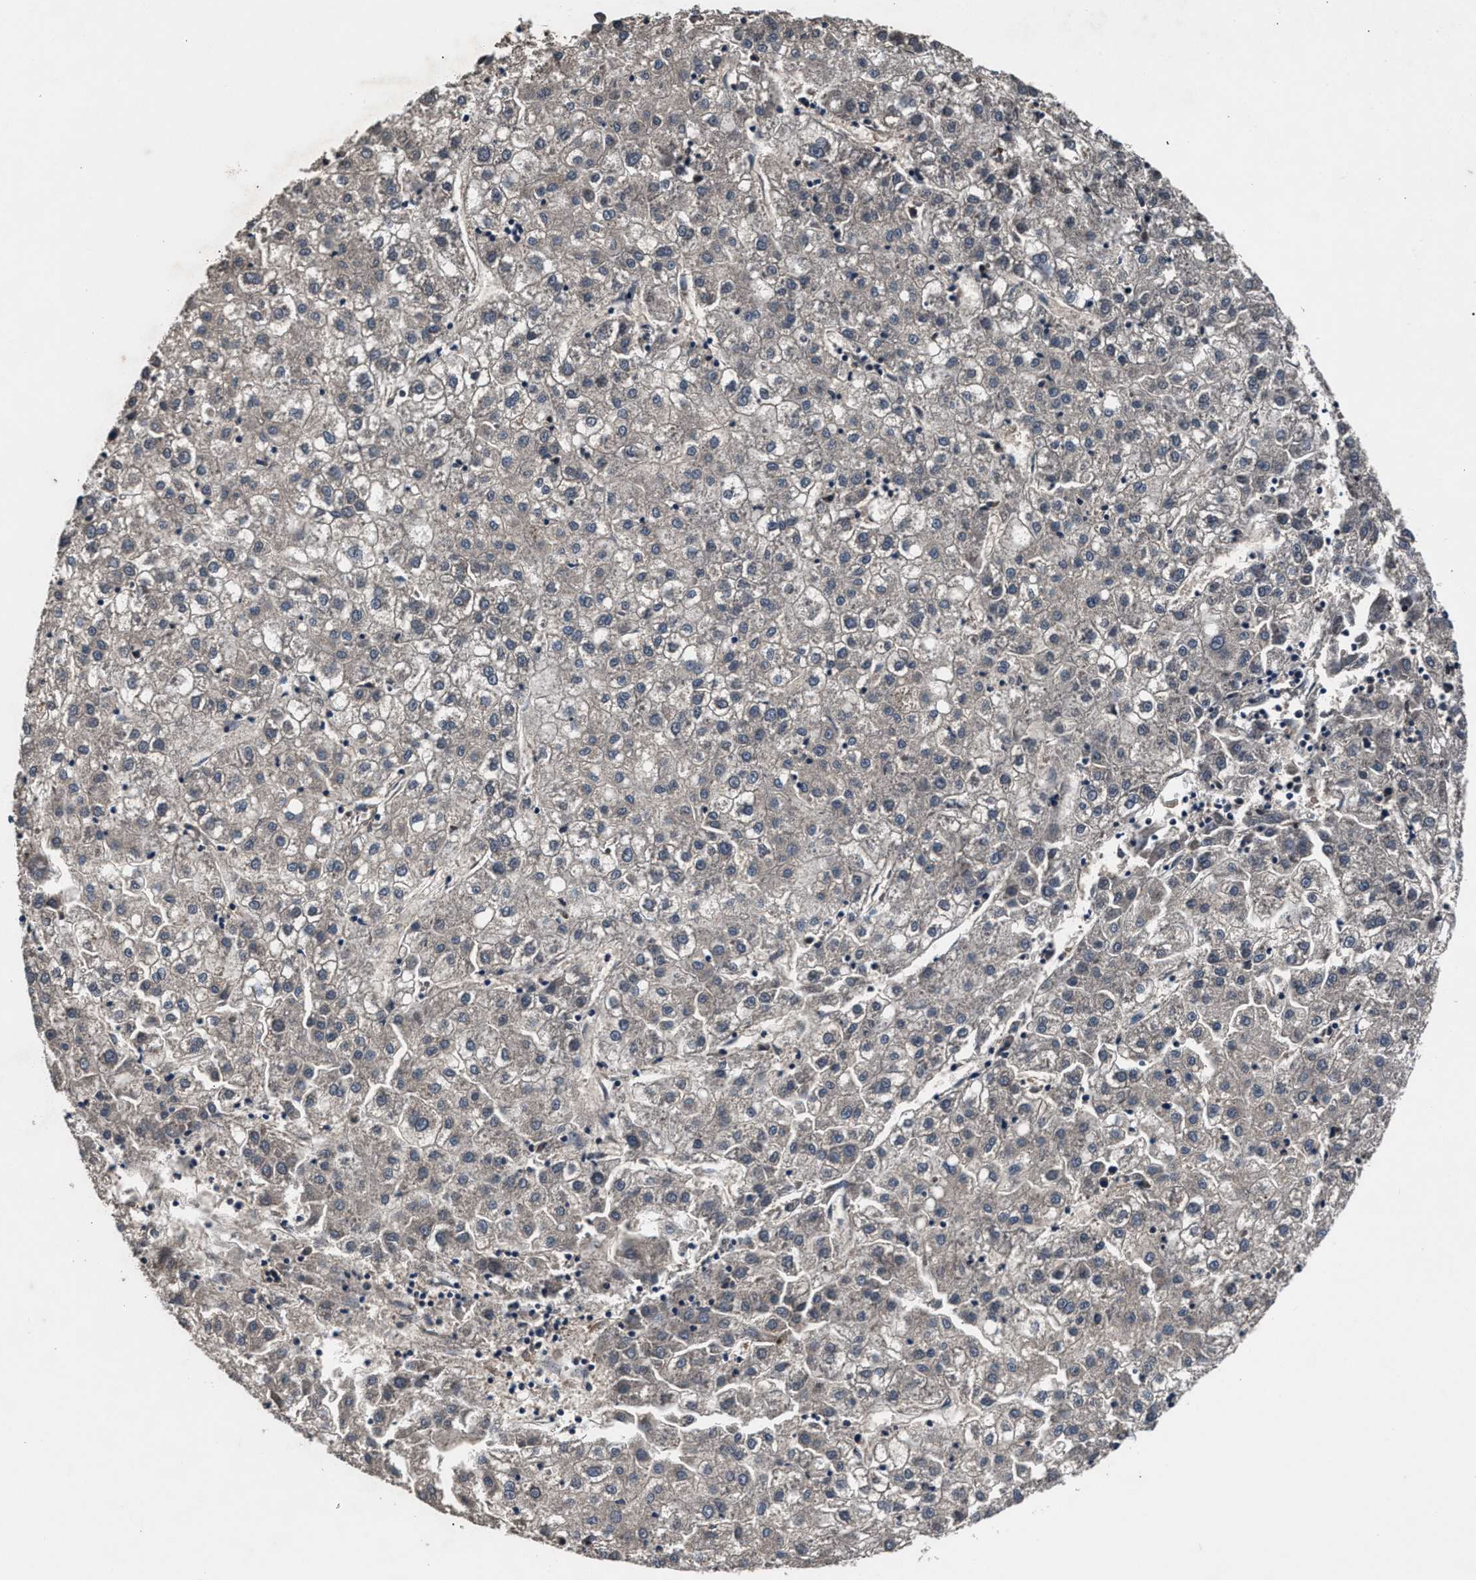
{"staining": {"intensity": "negative", "quantity": "none", "location": "none"}, "tissue": "liver cancer", "cell_type": "Tumor cells", "image_type": "cancer", "snomed": [{"axis": "morphology", "description": "Carcinoma, Hepatocellular, NOS"}, {"axis": "topography", "description": "Liver"}], "caption": "Tumor cells are negative for brown protein staining in liver cancer (hepatocellular carcinoma).", "gene": "IMMT", "patient": {"sex": "male", "age": 72}}